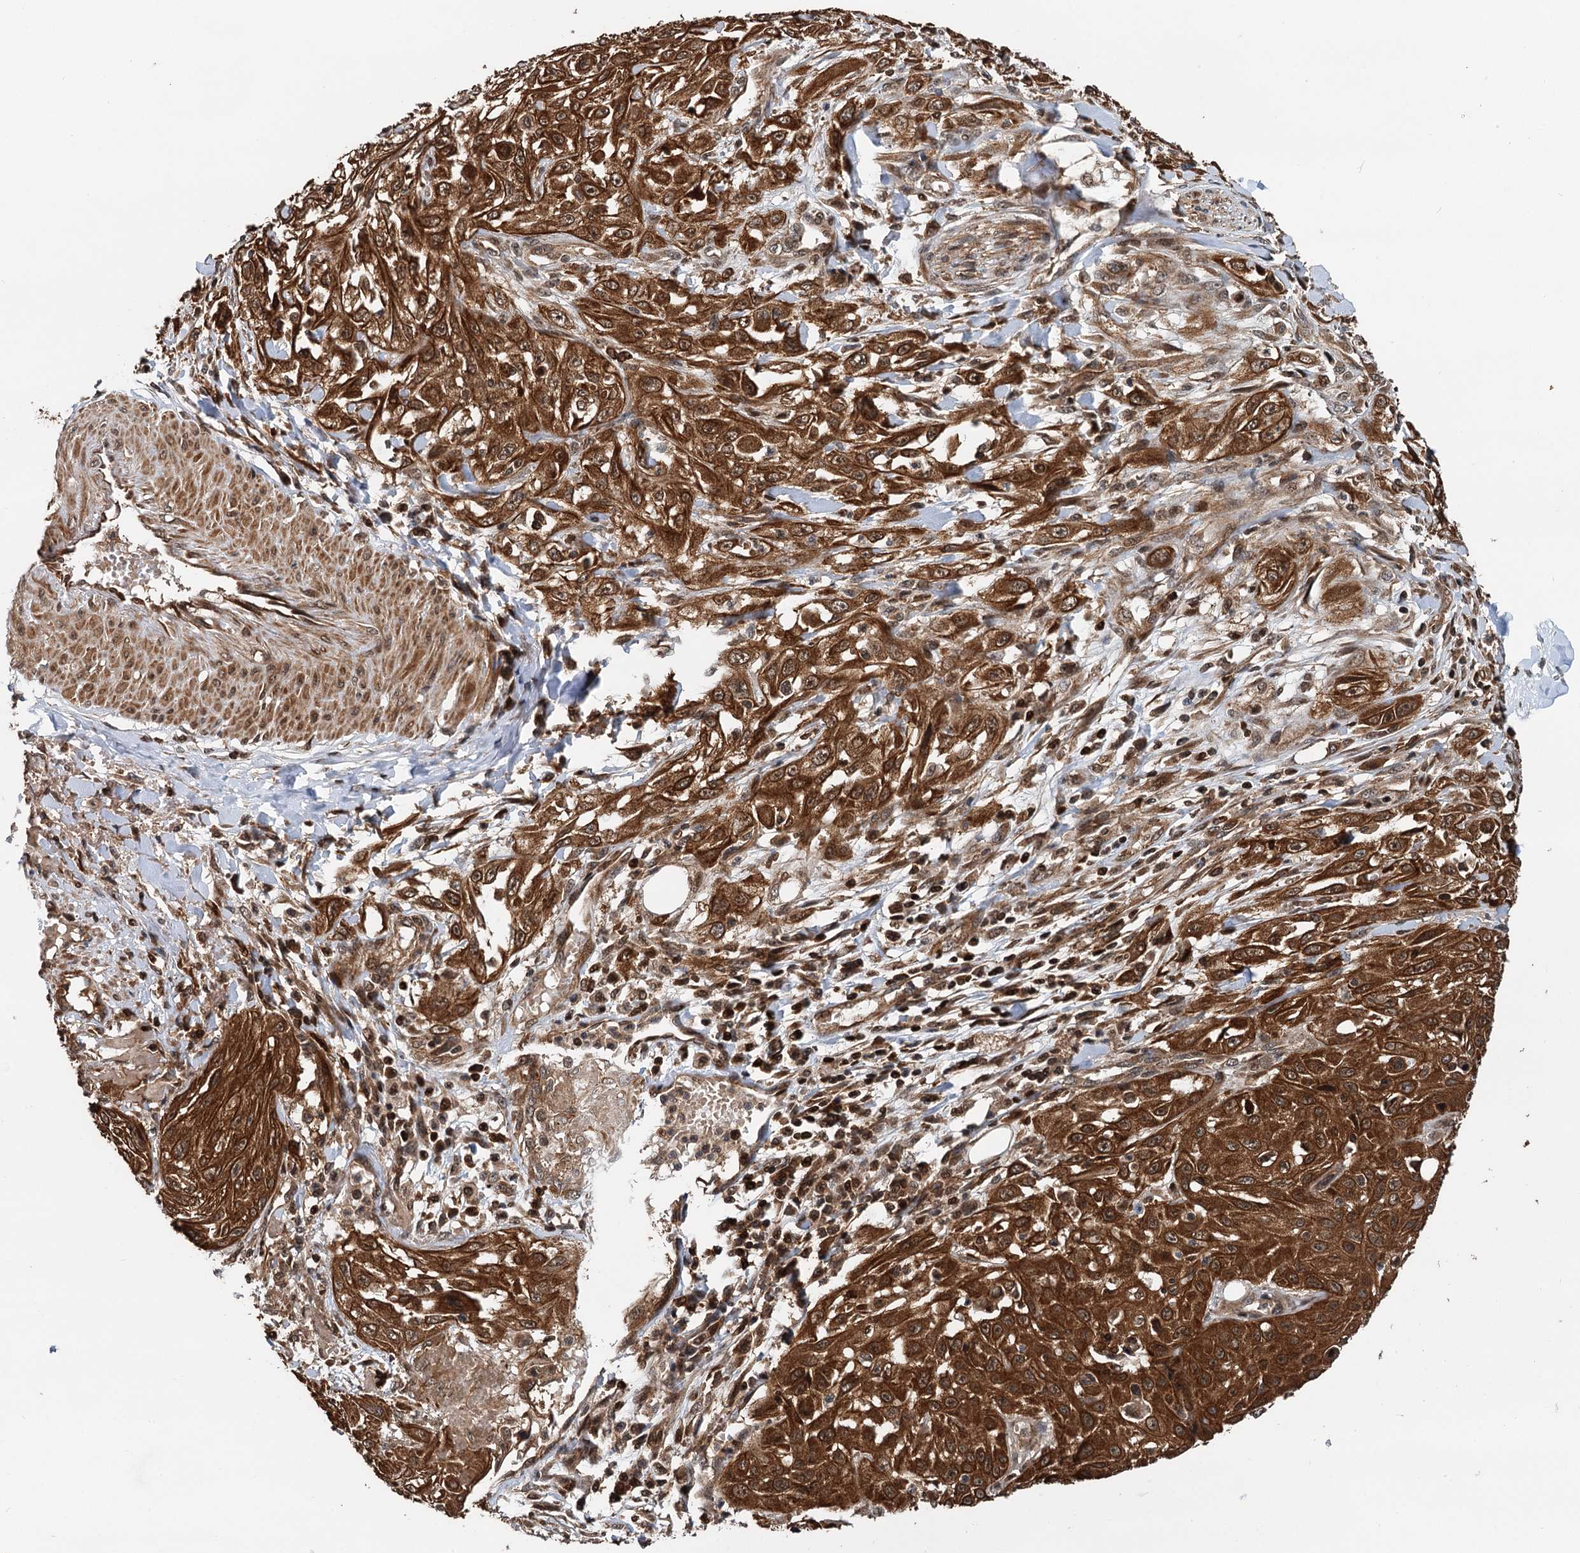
{"staining": {"intensity": "strong", "quantity": ">75%", "location": "cytoplasmic/membranous,nuclear"}, "tissue": "skin cancer", "cell_type": "Tumor cells", "image_type": "cancer", "snomed": [{"axis": "morphology", "description": "Squamous cell carcinoma, NOS"}, {"axis": "morphology", "description": "Squamous cell carcinoma, metastatic, NOS"}, {"axis": "topography", "description": "Skin"}, {"axis": "topography", "description": "Lymph node"}], "caption": "Protein expression analysis of human skin cancer (squamous cell carcinoma) reveals strong cytoplasmic/membranous and nuclear positivity in about >75% of tumor cells.", "gene": "STUB1", "patient": {"sex": "male", "age": 75}}